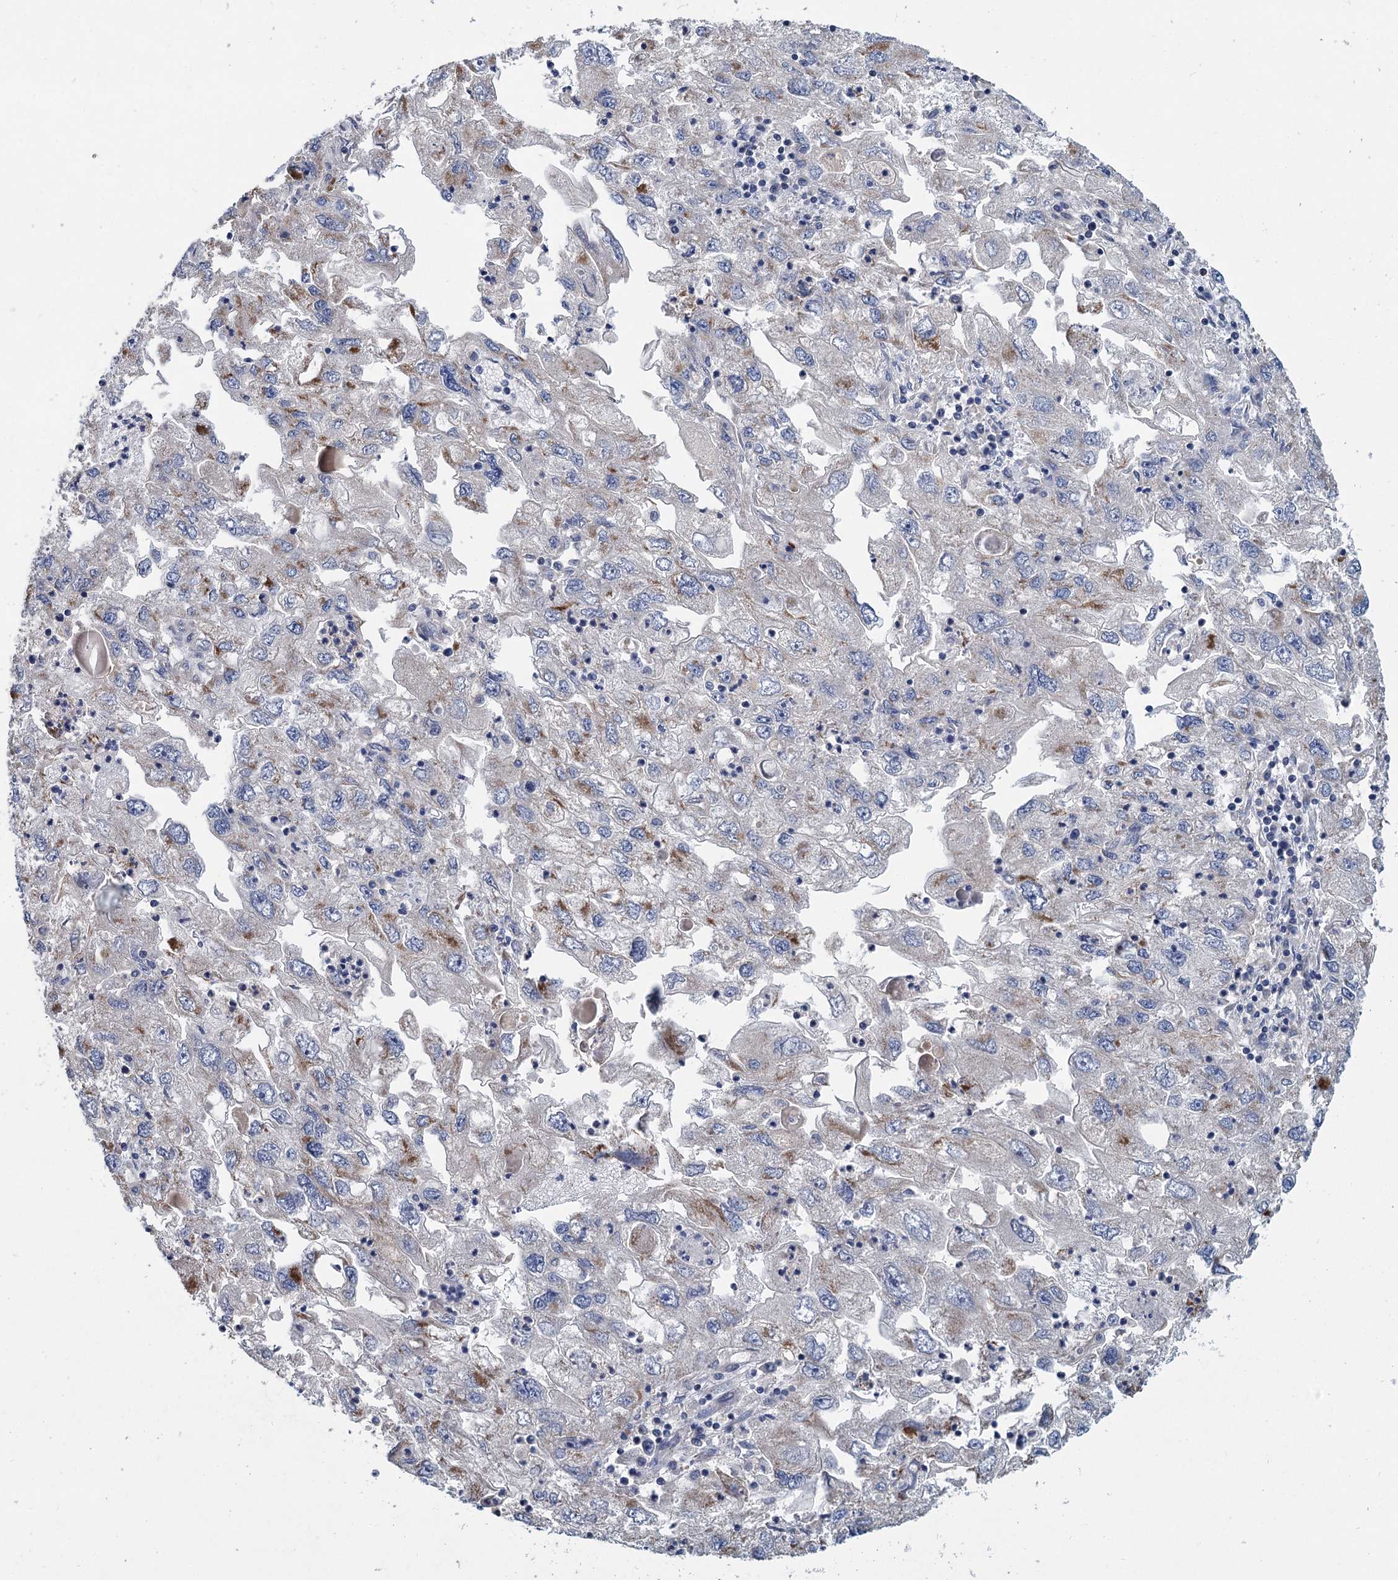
{"staining": {"intensity": "weak", "quantity": "<25%", "location": "cytoplasmic/membranous"}, "tissue": "endometrial cancer", "cell_type": "Tumor cells", "image_type": "cancer", "snomed": [{"axis": "morphology", "description": "Adenocarcinoma, NOS"}, {"axis": "topography", "description": "Endometrium"}], "caption": "IHC image of human endometrial cancer (adenocarcinoma) stained for a protein (brown), which shows no positivity in tumor cells.", "gene": "ANKRD16", "patient": {"sex": "female", "age": 49}}